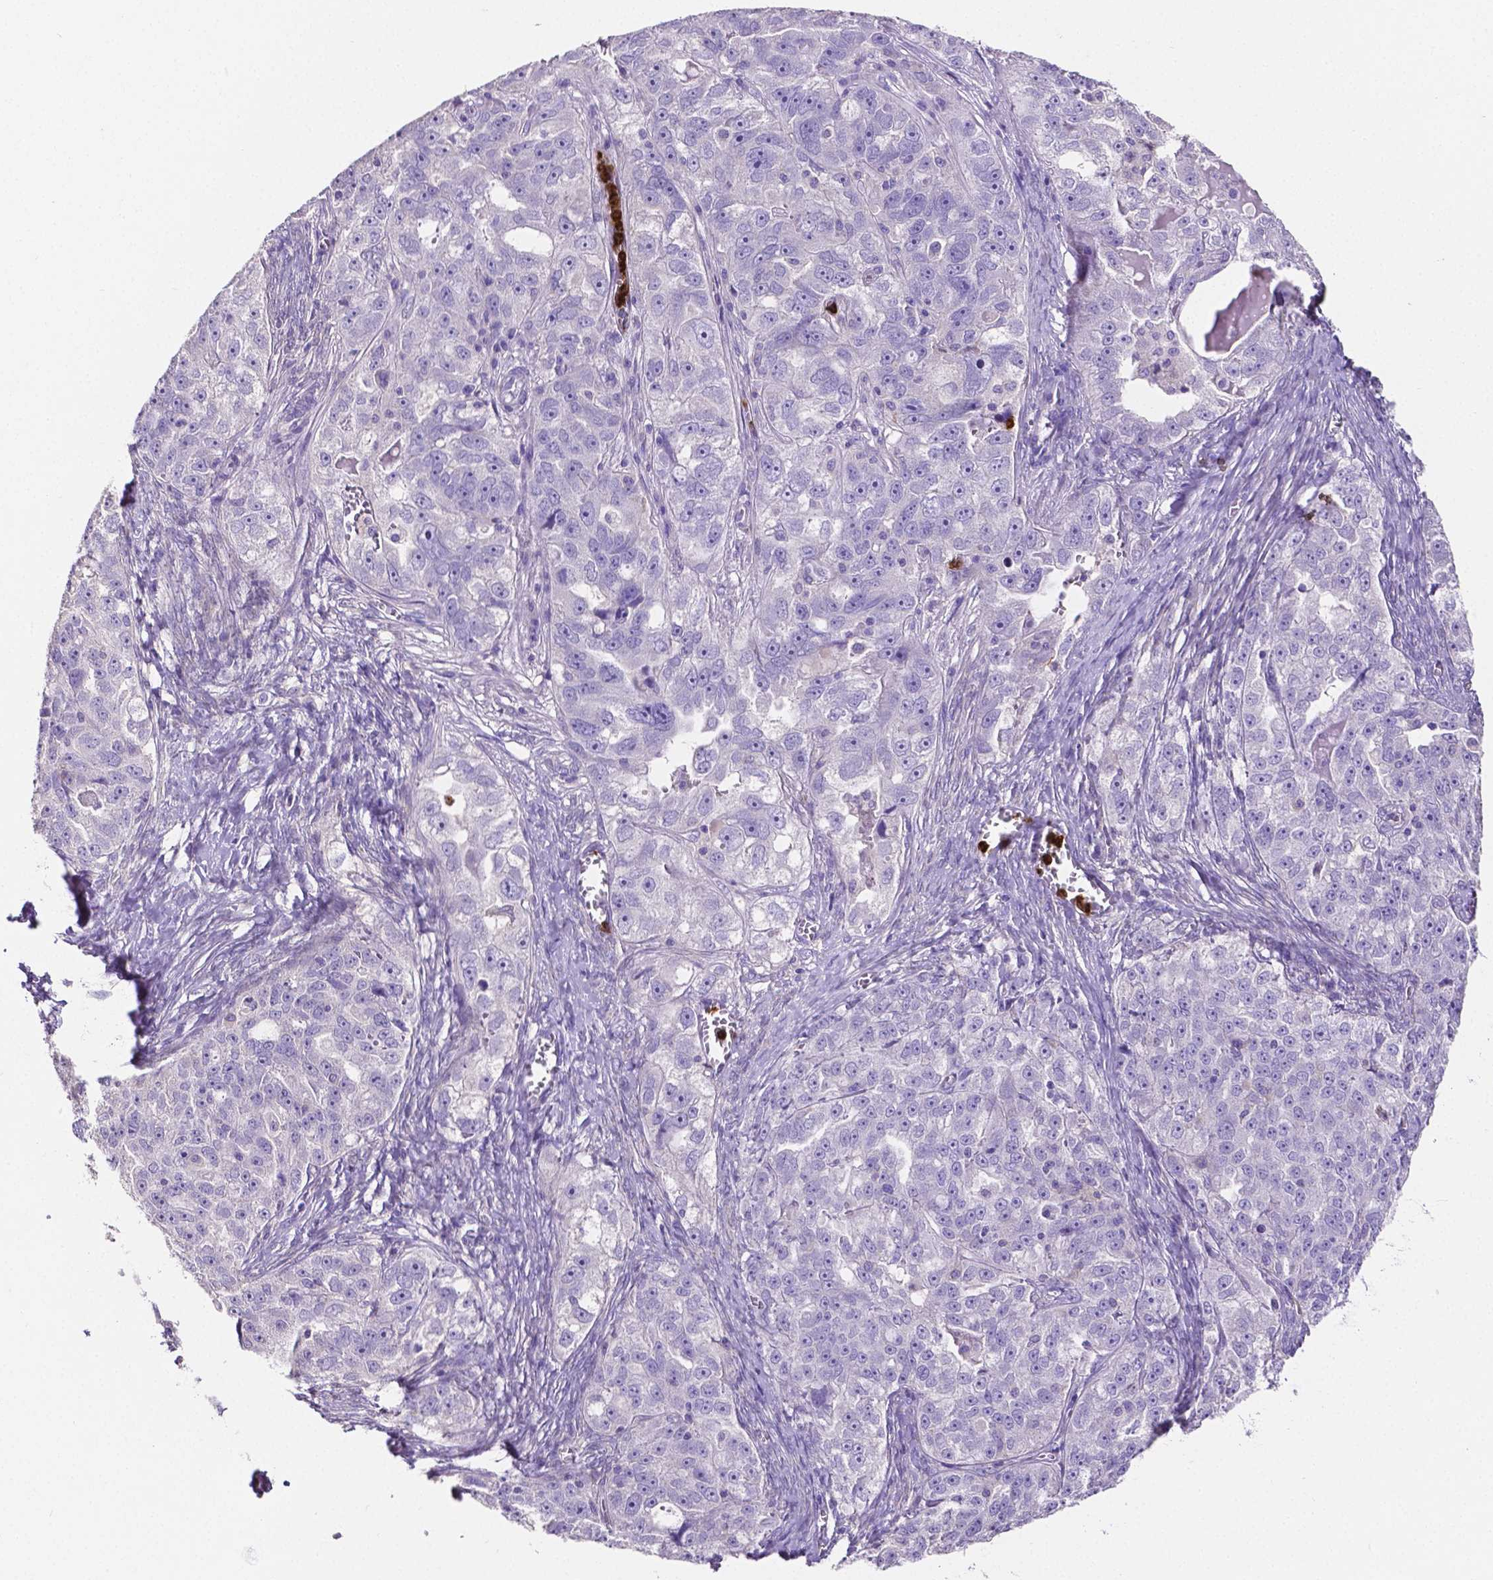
{"staining": {"intensity": "negative", "quantity": "none", "location": "none"}, "tissue": "ovarian cancer", "cell_type": "Tumor cells", "image_type": "cancer", "snomed": [{"axis": "morphology", "description": "Cystadenocarcinoma, serous, NOS"}, {"axis": "topography", "description": "Ovary"}], "caption": "The immunohistochemistry (IHC) micrograph has no significant positivity in tumor cells of ovarian cancer tissue.", "gene": "MMP9", "patient": {"sex": "female", "age": 51}}